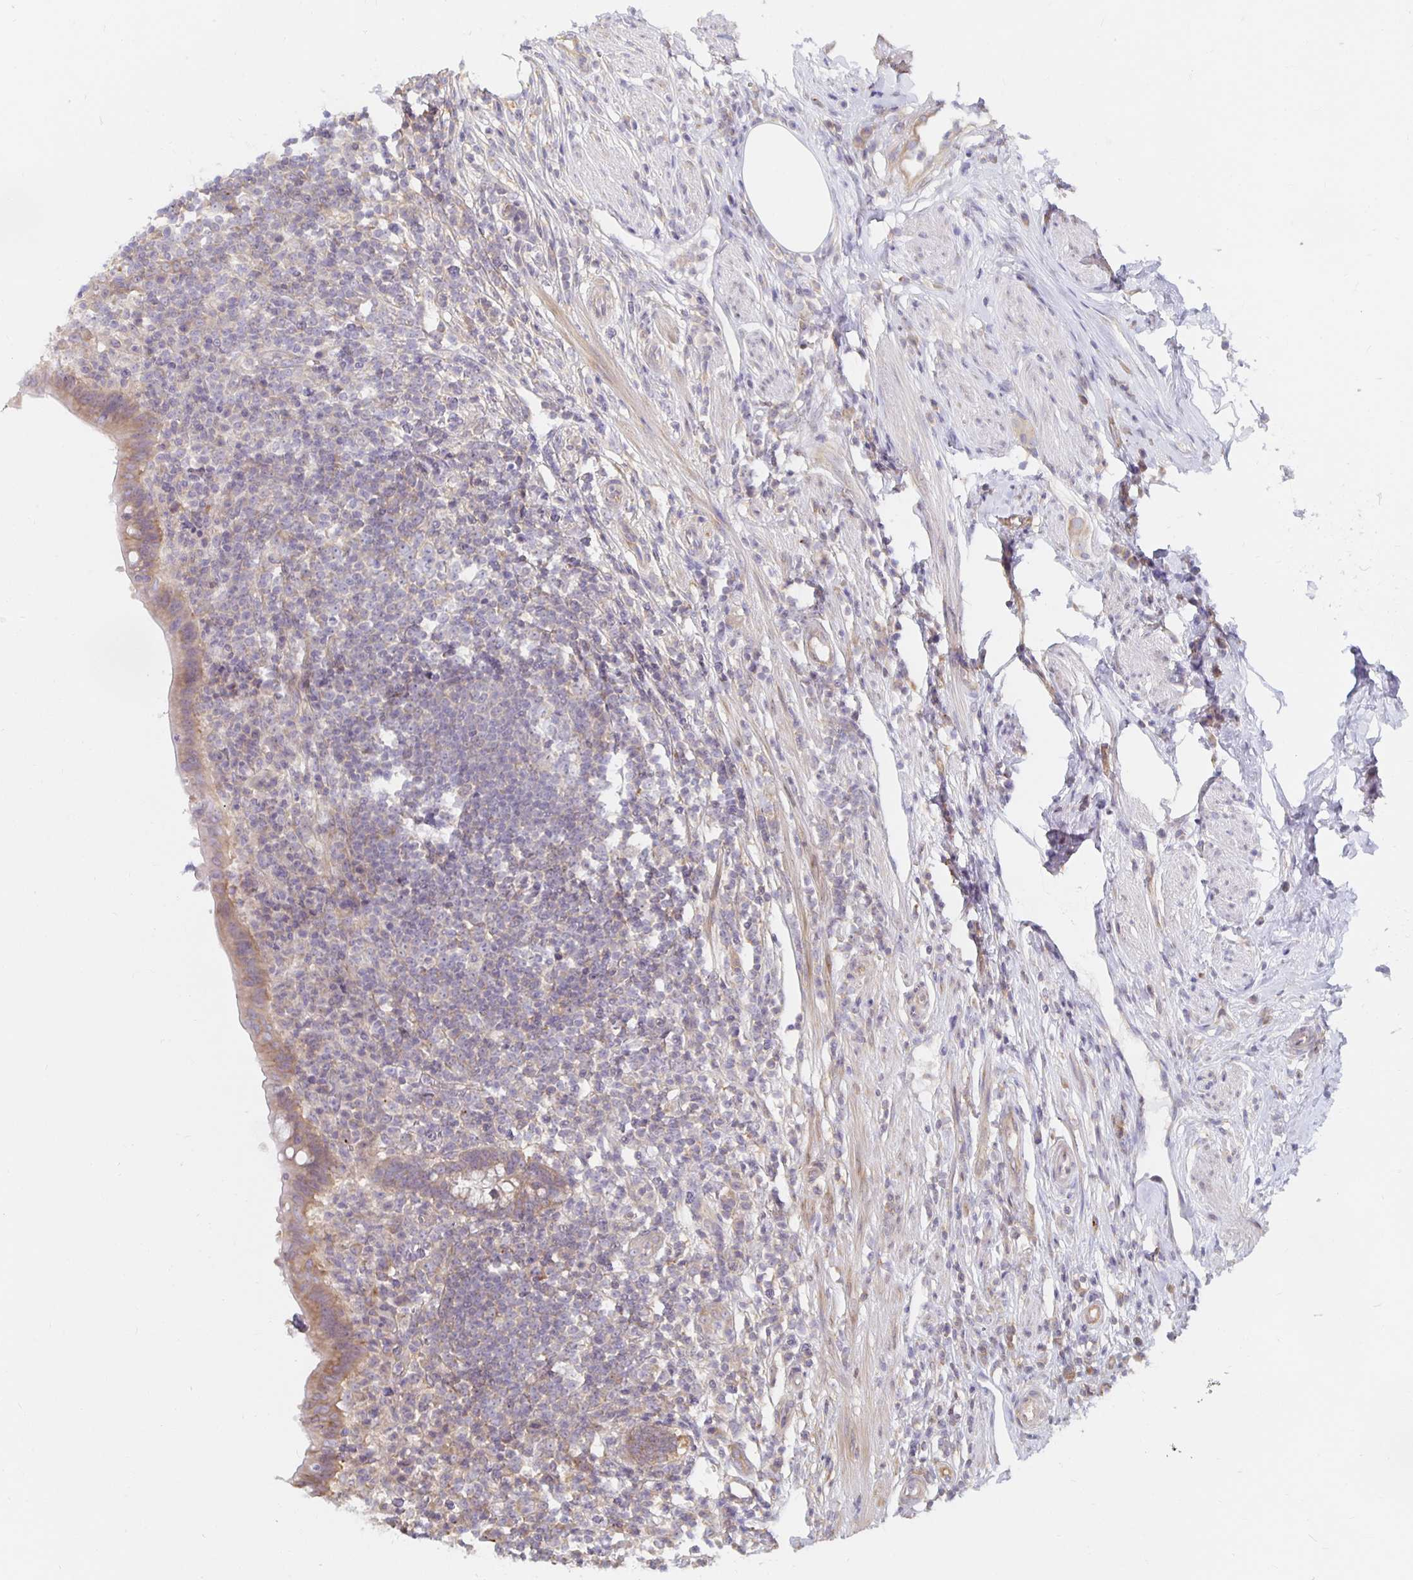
{"staining": {"intensity": "moderate", "quantity": ">75%", "location": "cytoplasmic/membranous"}, "tissue": "appendix", "cell_type": "Glandular cells", "image_type": "normal", "snomed": [{"axis": "morphology", "description": "Normal tissue, NOS"}, {"axis": "topography", "description": "Appendix"}], "caption": "The image exhibits staining of unremarkable appendix, revealing moderate cytoplasmic/membranous protein staining (brown color) within glandular cells.", "gene": "PDAP1", "patient": {"sex": "female", "age": 56}}